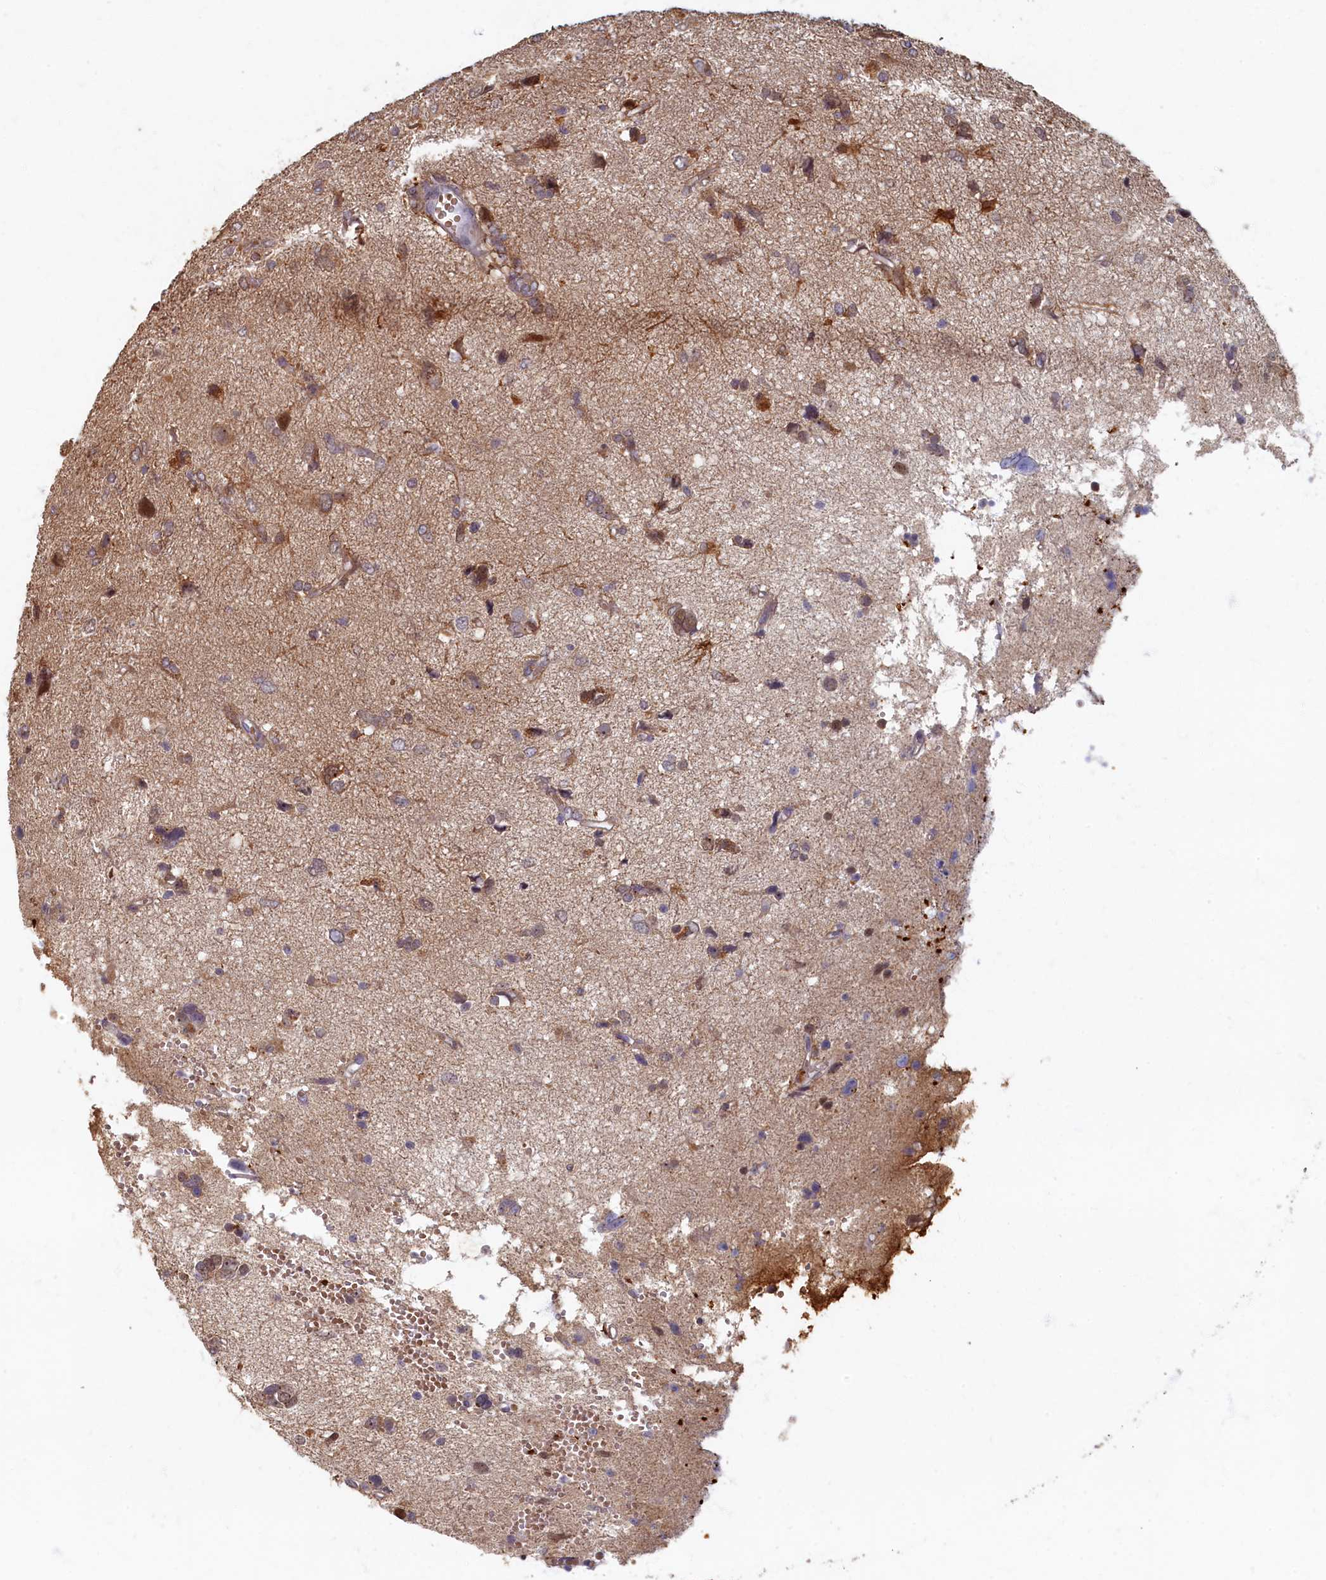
{"staining": {"intensity": "moderate", "quantity": "<25%", "location": "cytoplasmic/membranous"}, "tissue": "glioma", "cell_type": "Tumor cells", "image_type": "cancer", "snomed": [{"axis": "morphology", "description": "Glioma, malignant, High grade"}, {"axis": "topography", "description": "Brain"}], "caption": "Protein expression analysis of glioma exhibits moderate cytoplasmic/membranous staining in about <25% of tumor cells.", "gene": "HUNK", "patient": {"sex": "female", "age": 59}}